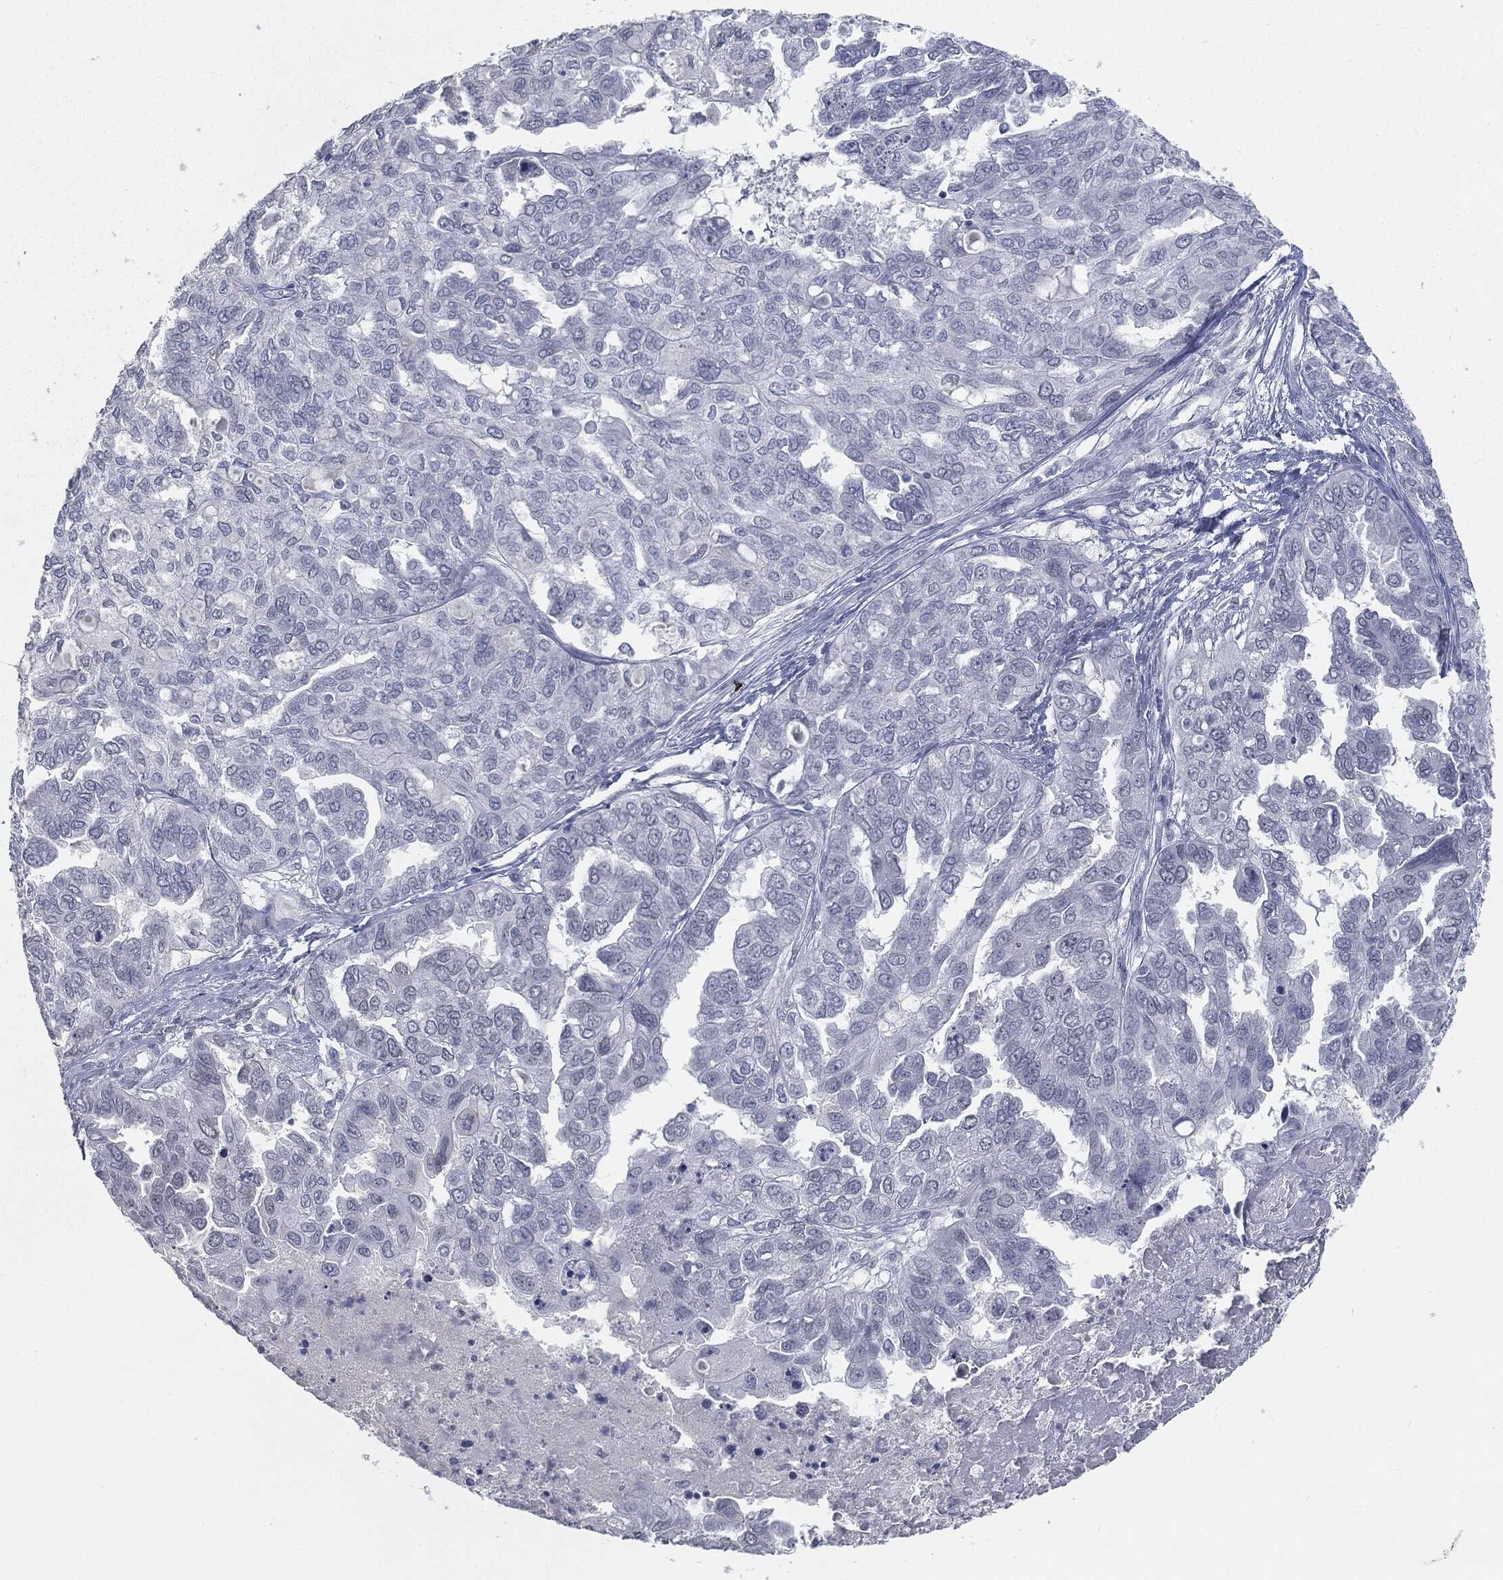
{"staining": {"intensity": "negative", "quantity": "none", "location": "none"}, "tissue": "ovarian cancer", "cell_type": "Tumor cells", "image_type": "cancer", "snomed": [{"axis": "morphology", "description": "Cystadenocarcinoma, serous, NOS"}, {"axis": "topography", "description": "Ovary"}], "caption": "Ovarian cancer (serous cystadenocarcinoma) was stained to show a protein in brown. There is no significant expression in tumor cells.", "gene": "PRAME", "patient": {"sex": "female", "age": 53}}